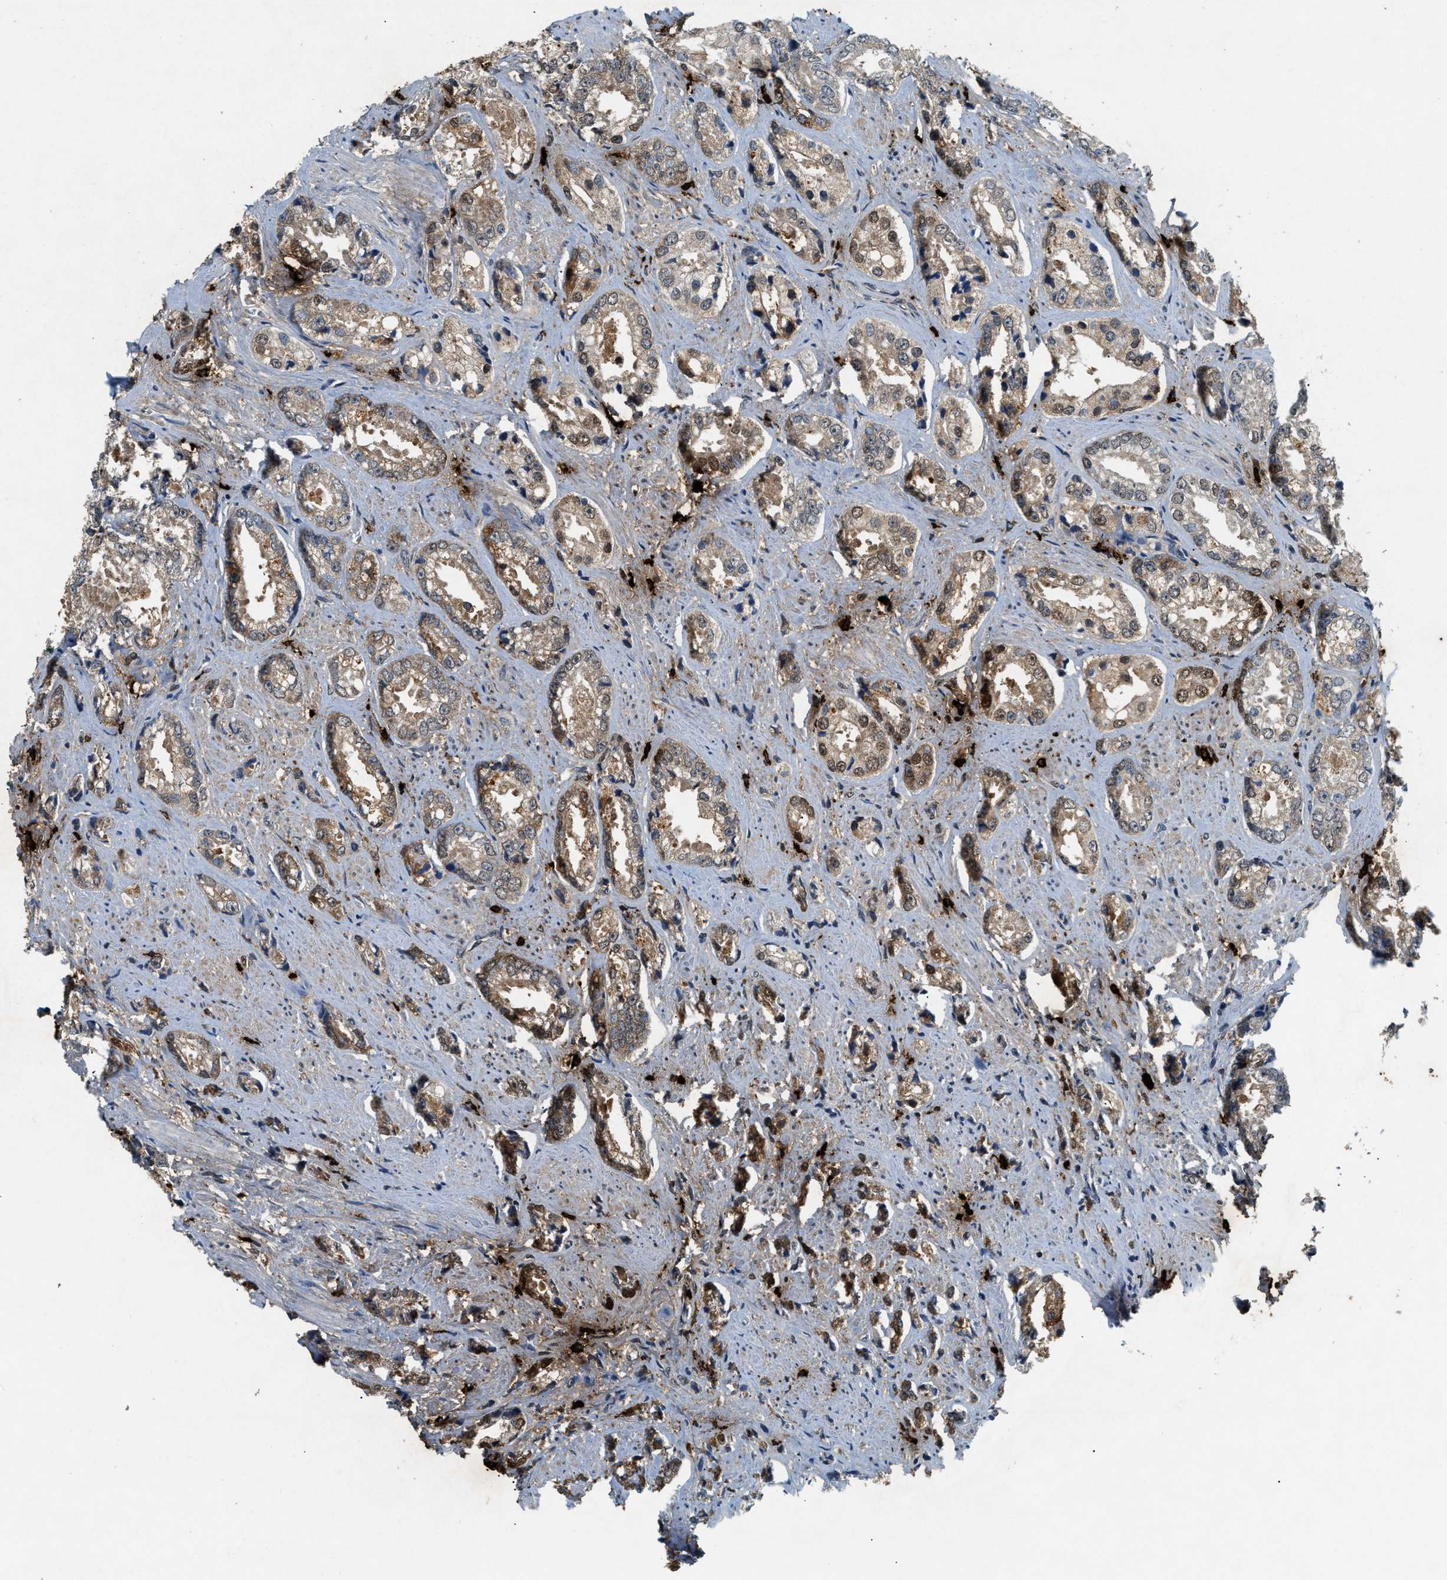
{"staining": {"intensity": "moderate", "quantity": "25%-75%", "location": "cytoplasmic/membranous,nuclear"}, "tissue": "prostate cancer", "cell_type": "Tumor cells", "image_type": "cancer", "snomed": [{"axis": "morphology", "description": "Adenocarcinoma, High grade"}, {"axis": "topography", "description": "Prostate"}], "caption": "Tumor cells show medium levels of moderate cytoplasmic/membranous and nuclear expression in about 25%-75% of cells in prostate high-grade adenocarcinoma.", "gene": "TPSAB1", "patient": {"sex": "male", "age": 61}}